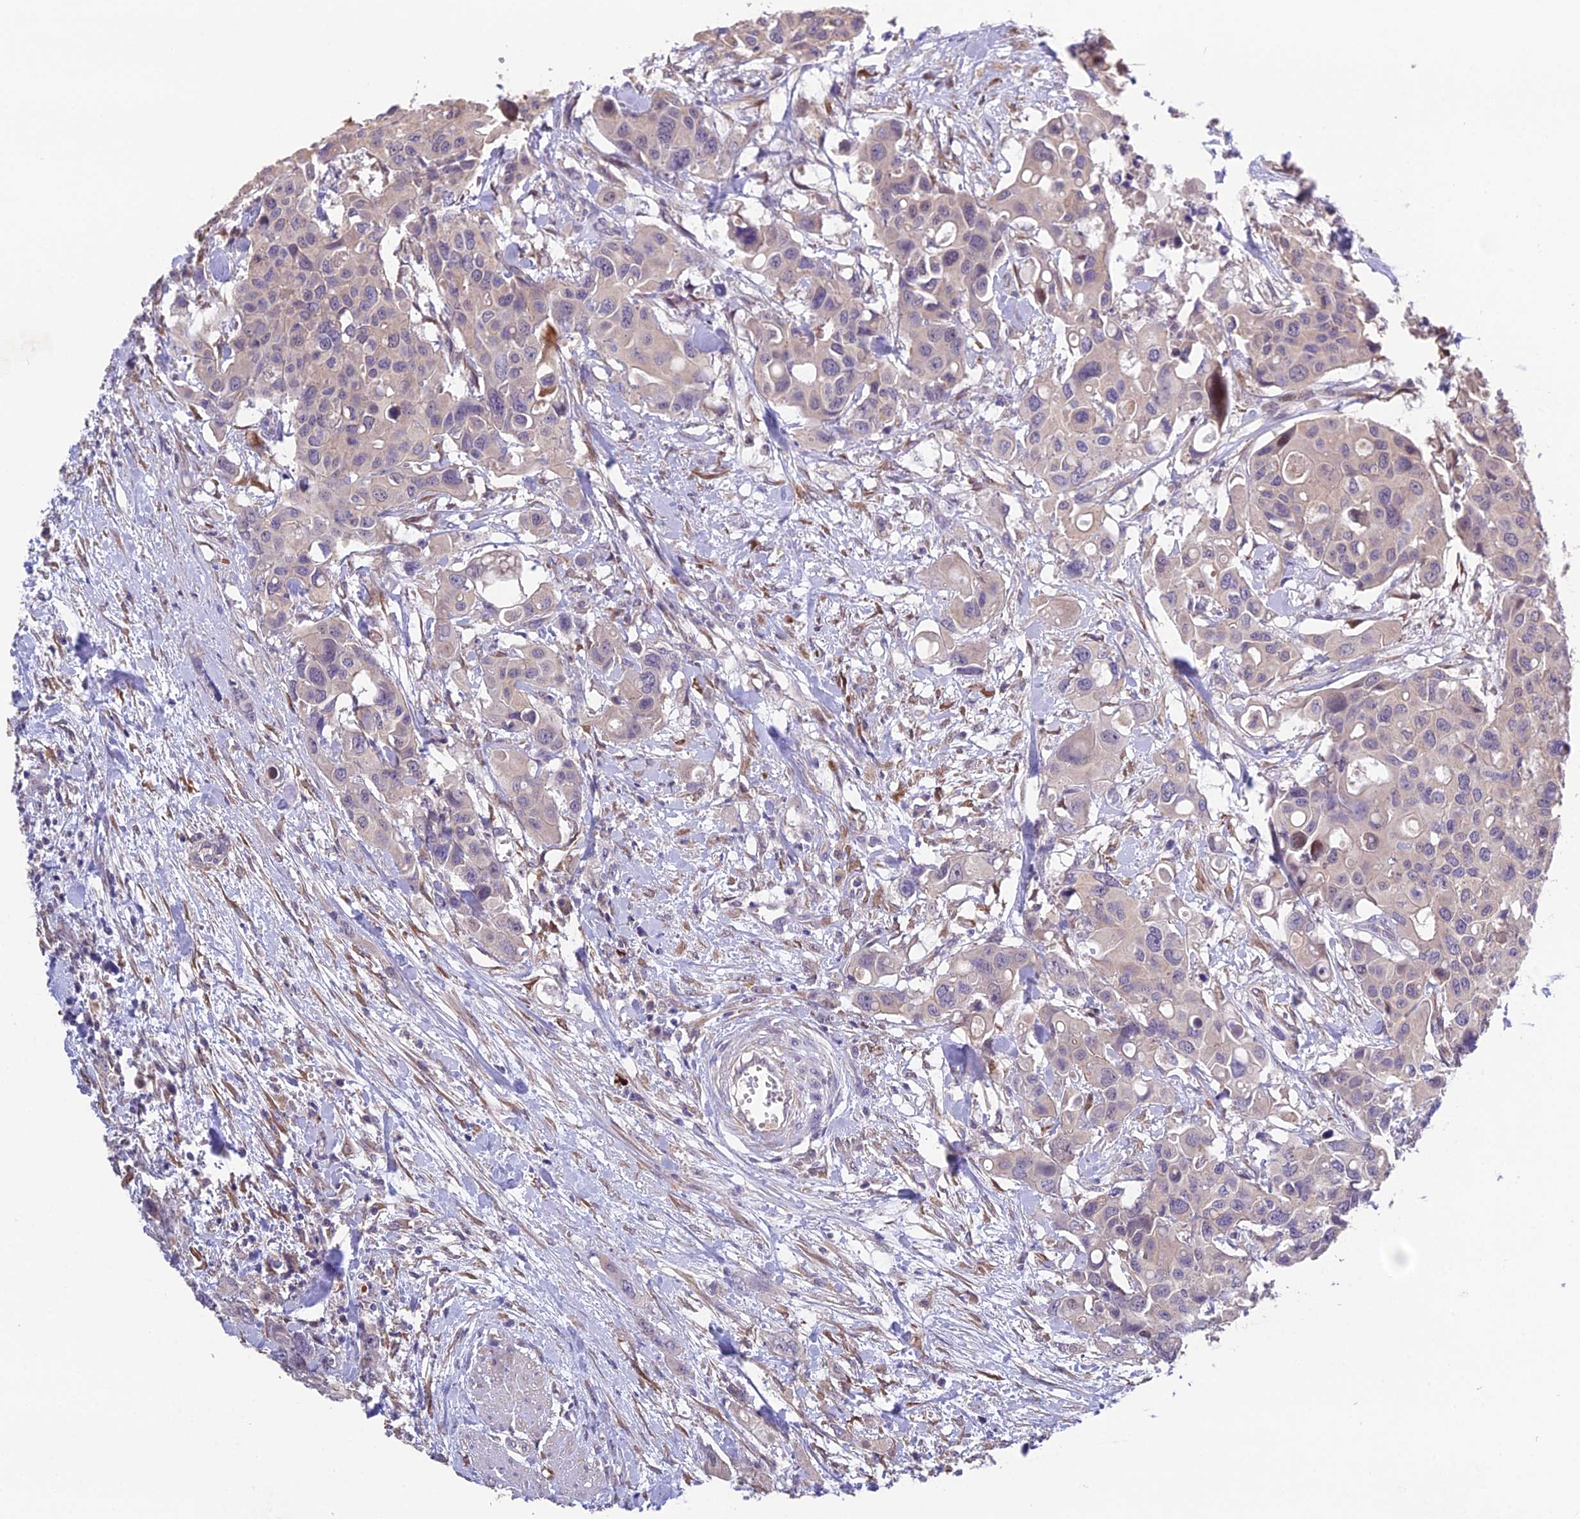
{"staining": {"intensity": "negative", "quantity": "none", "location": "none"}, "tissue": "colorectal cancer", "cell_type": "Tumor cells", "image_type": "cancer", "snomed": [{"axis": "morphology", "description": "Adenocarcinoma, NOS"}, {"axis": "topography", "description": "Colon"}], "caption": "Colorectal adenocarcinoma stained for a protein using IHC exhibits no positivity tumor cells.", "gene": "PUS10", "patient": {"sex": "male", "age": 77}}